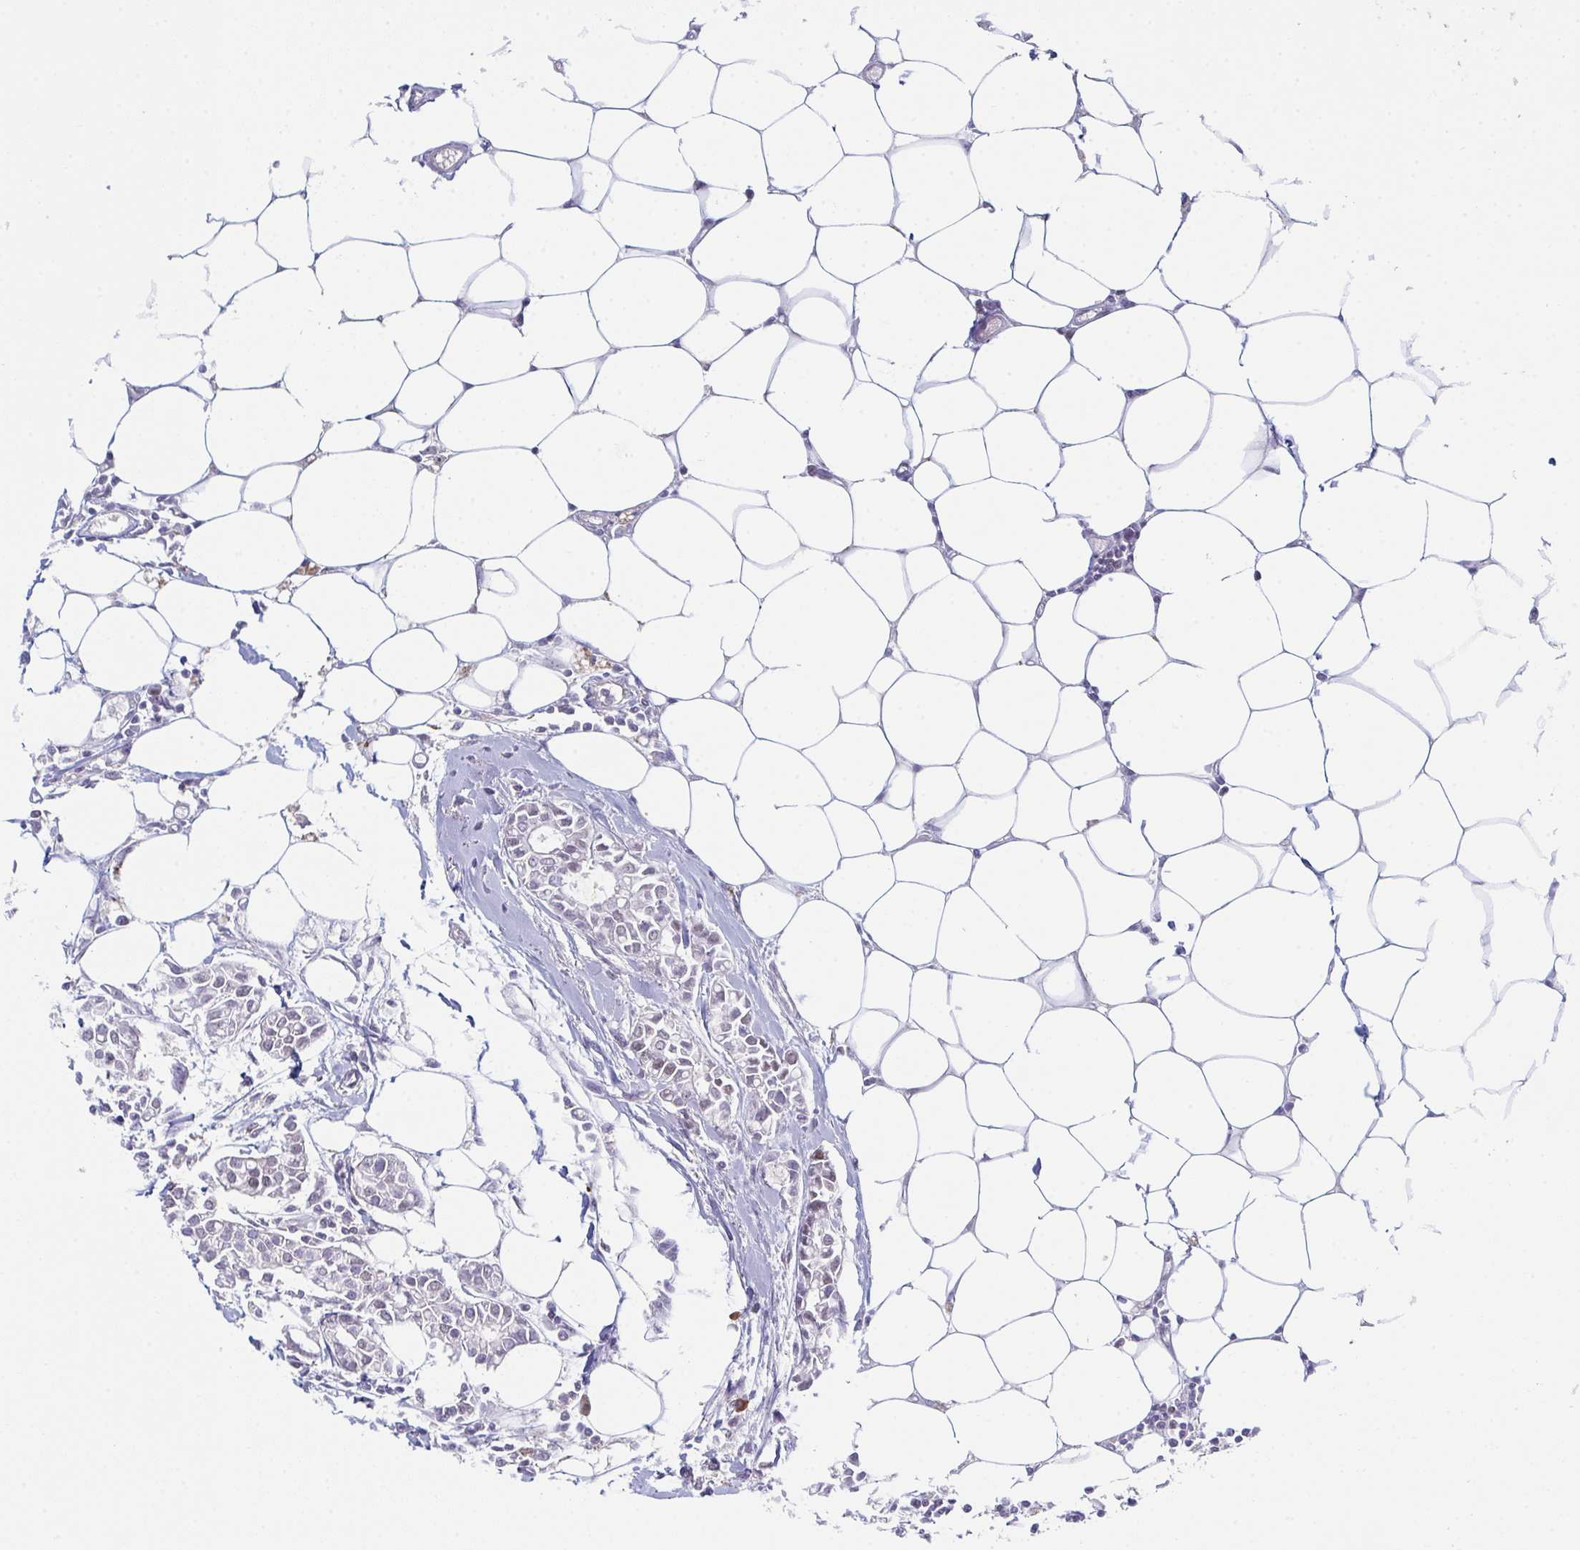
{"staining": {"intensity": "negative", "quantity": "none", "location": "none"}, "tissue": "breast cancer", "cell_type": "Tumor cells", "image_type": "cancer", "snomed": [{"axis": "morphology", "description": "Duct carcinoma"}, {"axis": "topography", "description": "Breast"}], "caption": "High magnification brightfield microscopy of breast cancer stained with DAB (brown) and counterstained with hematoxylin (blue): tumor cells show no significant positivity.", "gene": "ACD", "patient": {"sex": "female", "age": 84}}